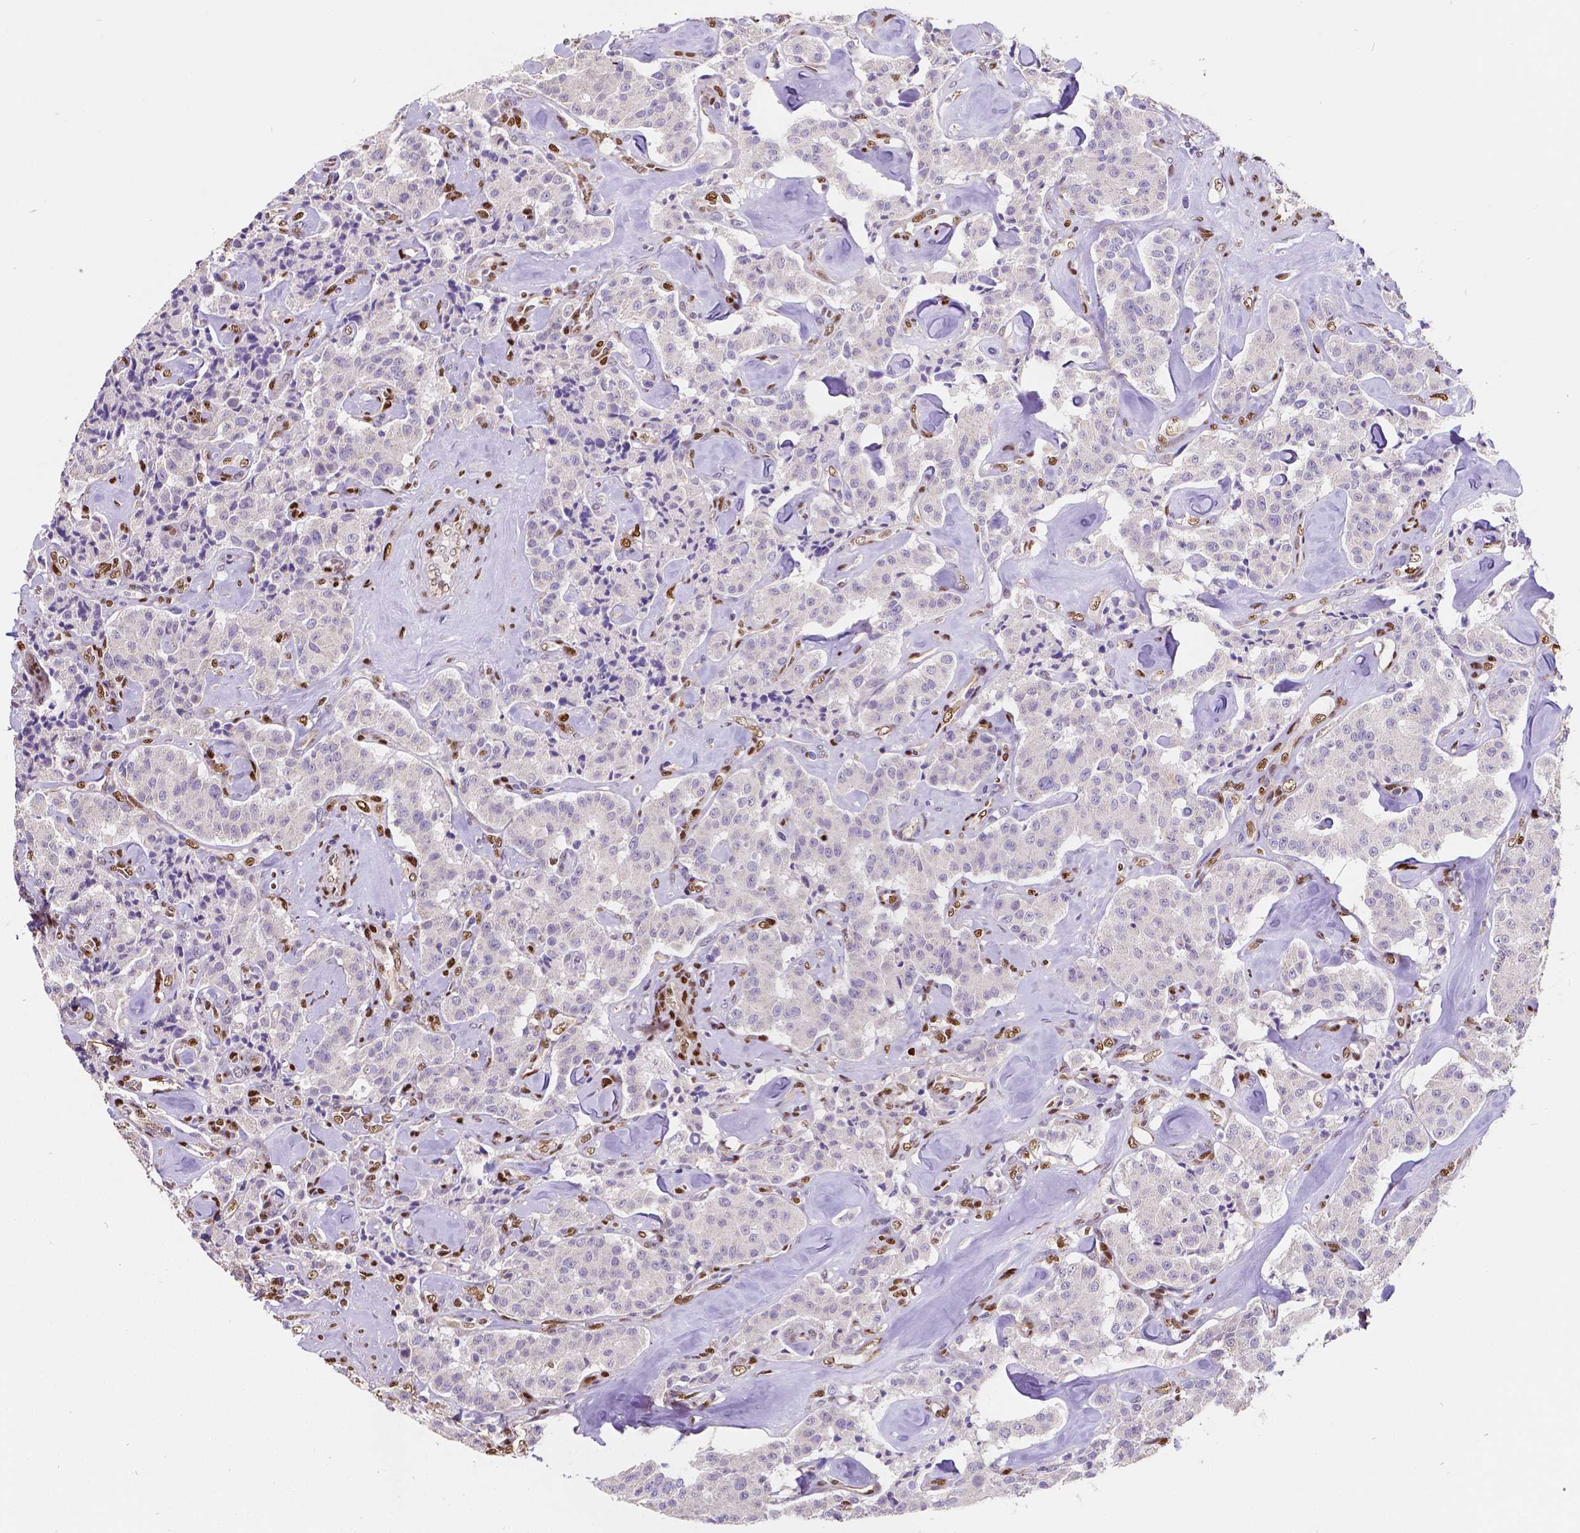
{"staining": {"intensity": "negative", "quantity": "none", "location": "none"}, "tissue": "carcinoid", "cell_type": "Tumor cells", "image_type": "cancer", "snomed": [{"axis": "morphology", "description": "Carcinoid, malignant, NOS"}, {"axis": "topography", "description": "Pancreas"}], "caption": "A photomicrograph of human carcinoid (malignant) is negative for staining in tumor cells.", "gene": "MEF2C", "patient": {"sex": "male", "age": 41}}